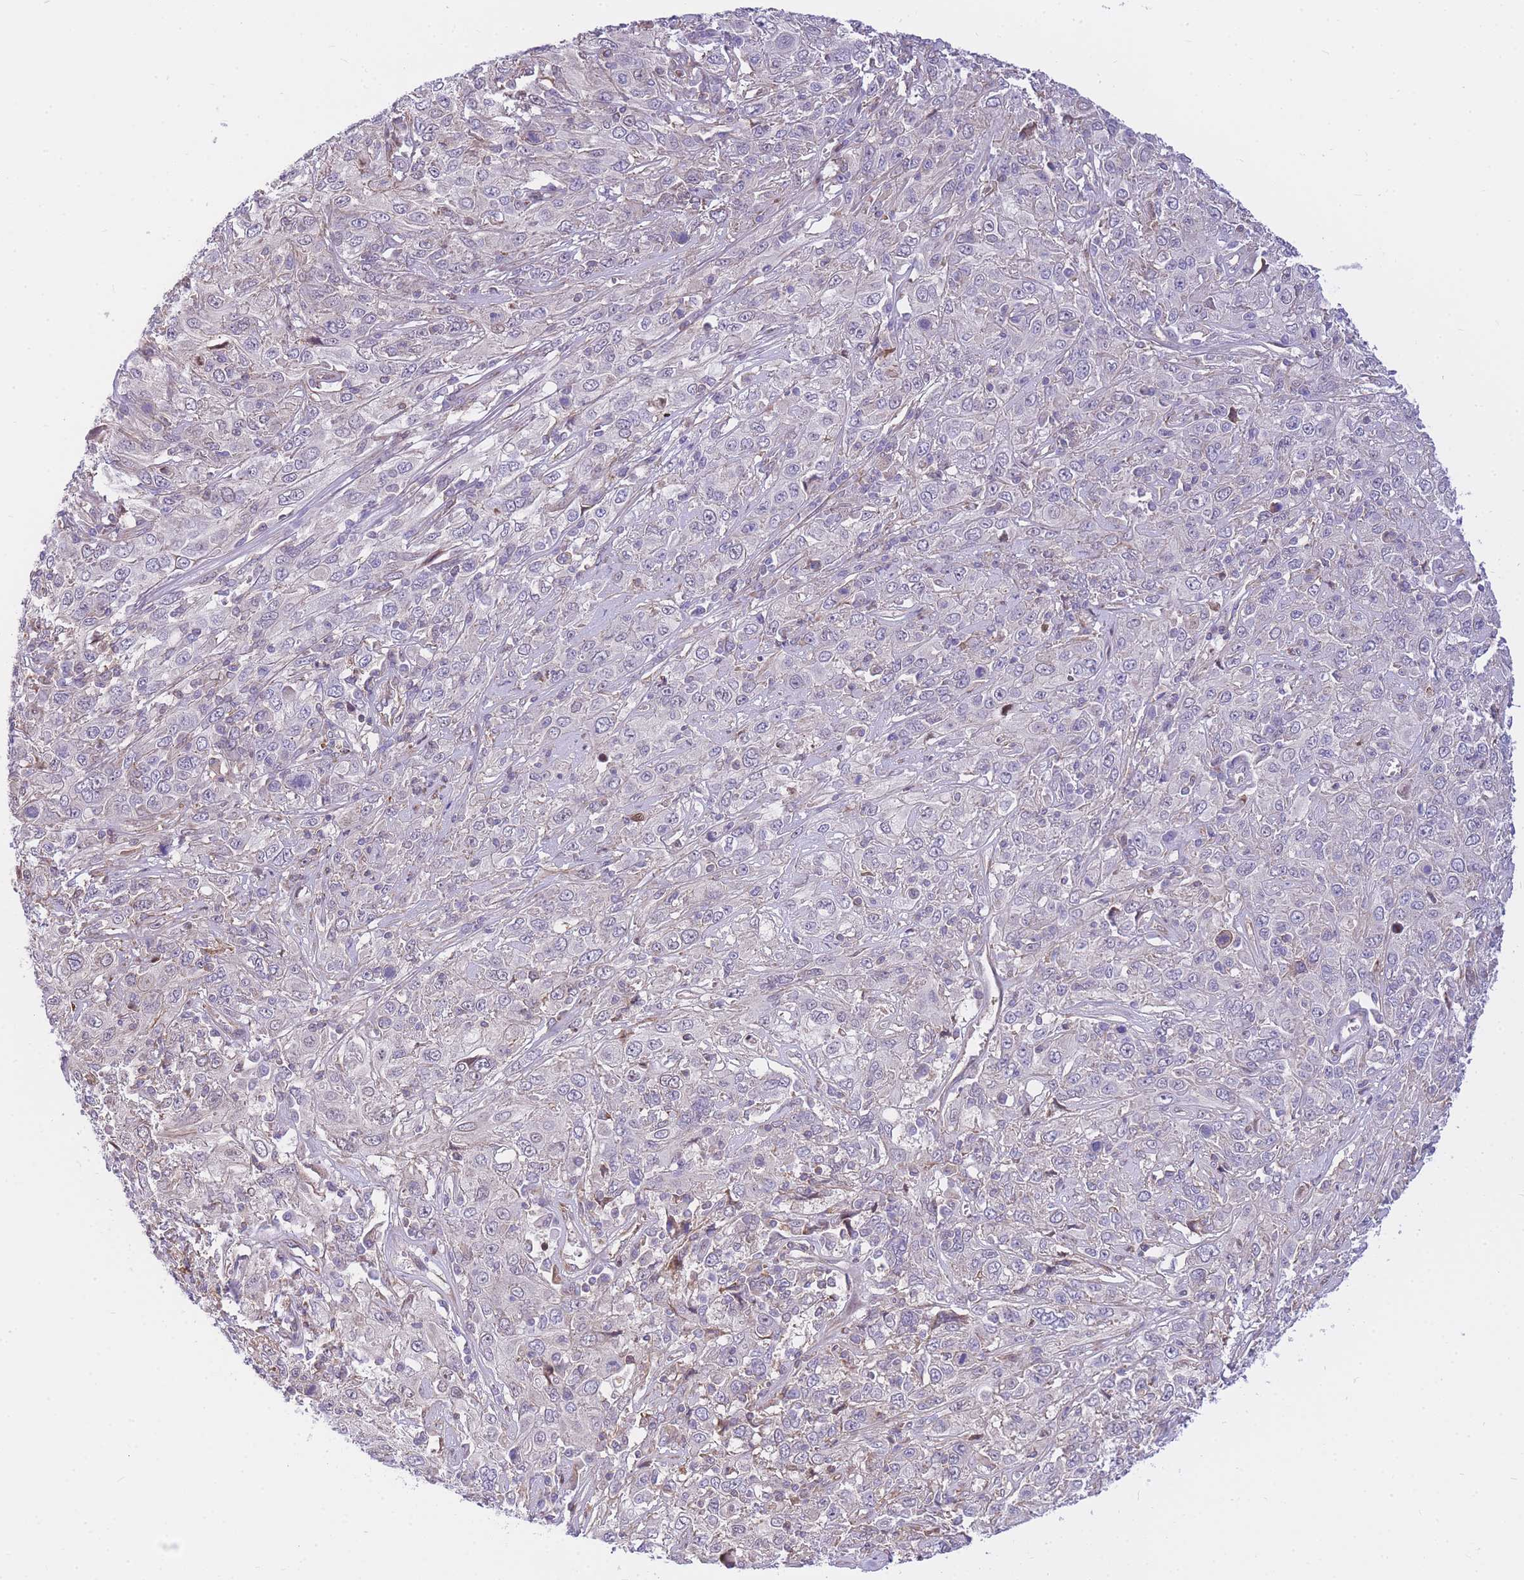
{"staining": {"intensity": "negative", "quantity": "none", "location": "none"}, "tissue": "cervical cancer", "cell_type": "Tumor cells", "image_type": "cancer", "snomed": [{"axis": "morphology", "description": "Squamous cell carcinoma, NOS"}, {"axis": "topography", "description": "Cervix"}], "caption": "Immunohistochemistry (IHC) photomicrograph of neoplastic tissue: cervical cancer stained with DAB shows no significant protein expression in tumor cells.", "gene": "S100PBP", "patient": {"sex": "female", "age": 46}}